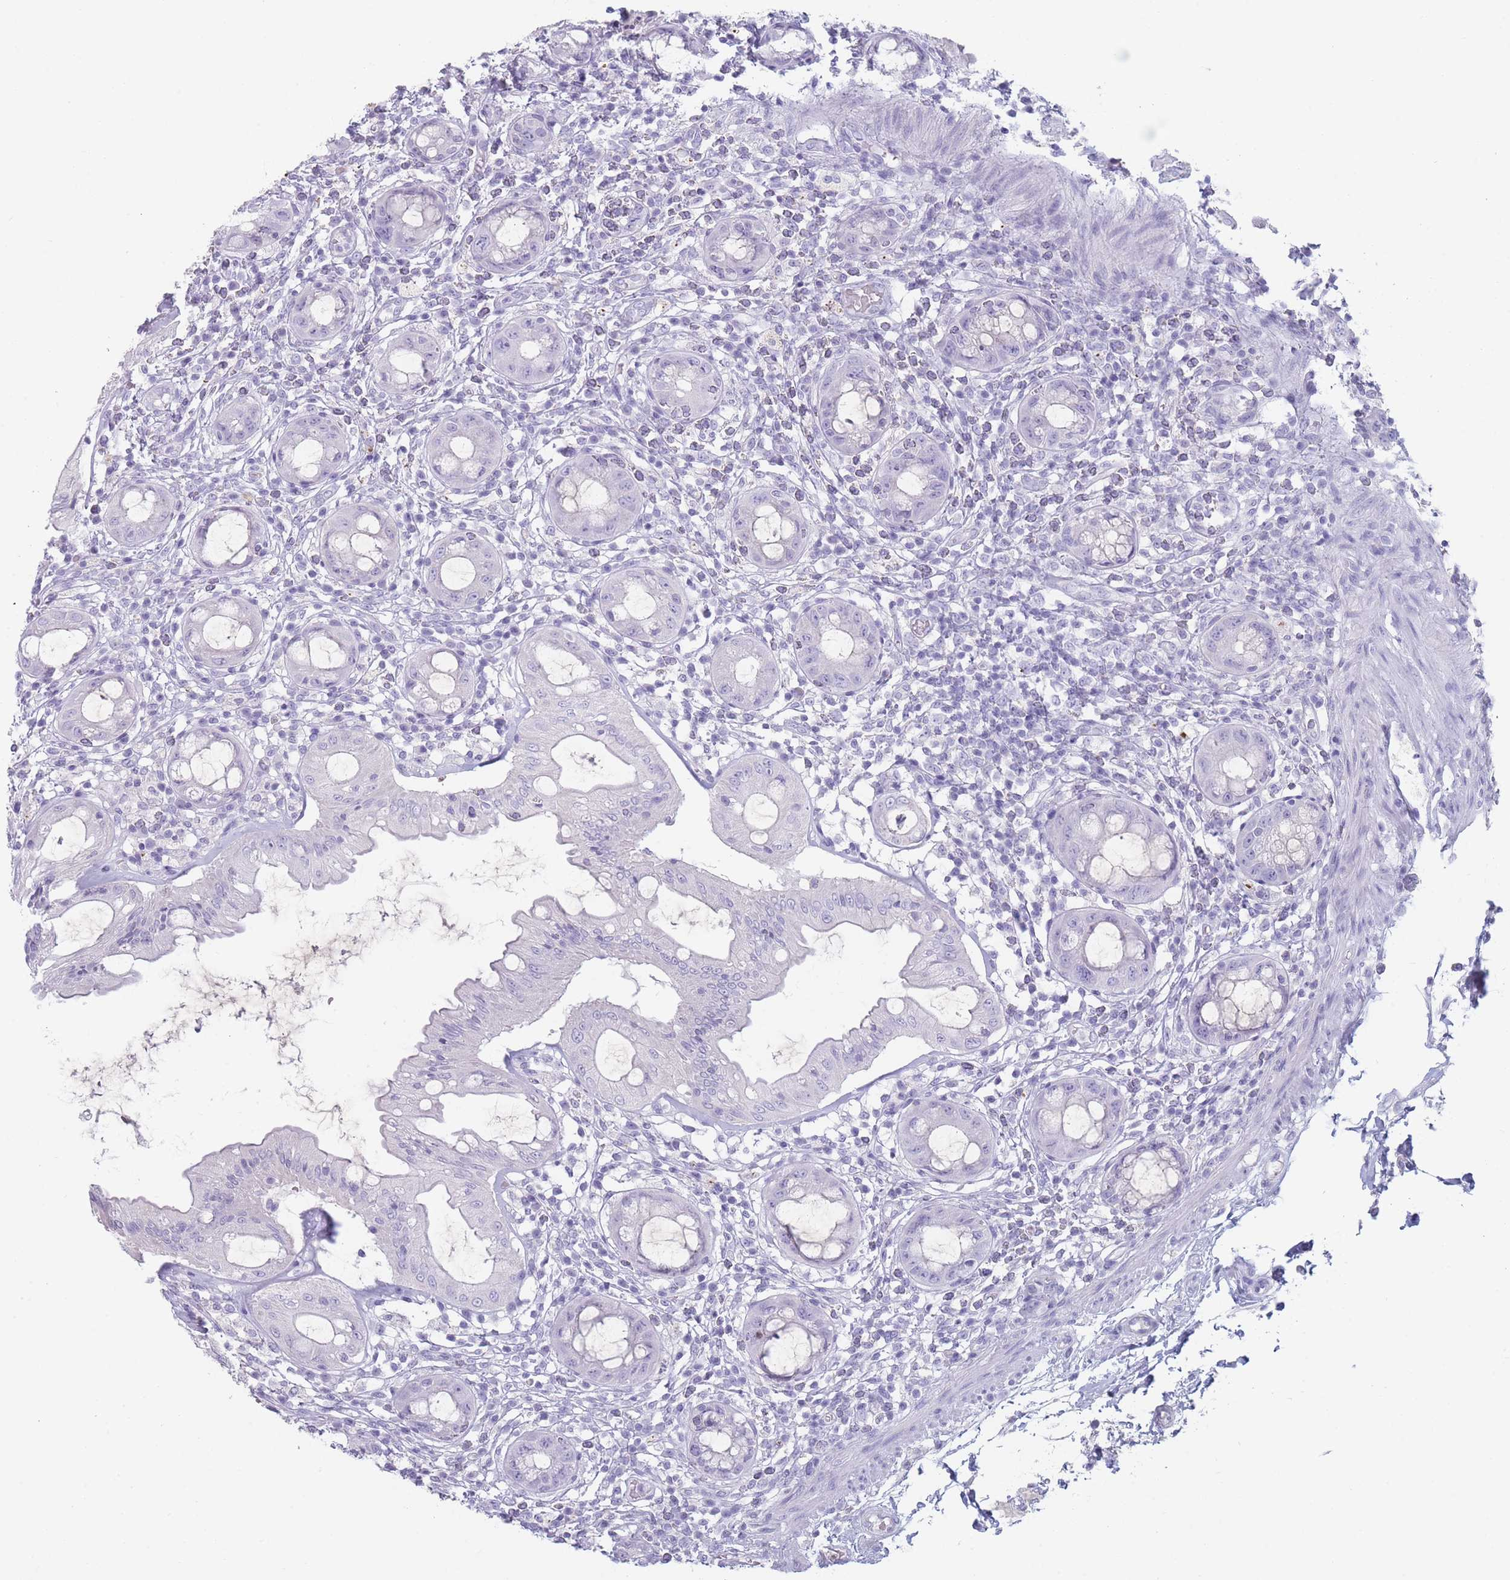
{"staining": {"intensity": "negative", "quantity": "none", "location": "none"}, "tissue": "rectum", "cell_type": "Glandular cells", "image_type": "normal", "snomed": [{"axis": "morphology", "description": "Normal tissue, NOS"}, {"axis": "topography", "description": "Rectum"}], "caption": "Immunohistochemistry image of benign rectum: rectum stained with DAB displays no significant protein staining in glandular cells. (Stains: DAB (3,3'-diaminobenzidine) immunohistochemistry with hematoxylin counter stain, Microscopy: brightfield microscopy at high magnification).", "gene": "GPR12", "patient": {"sex": "female", "age": 57}}